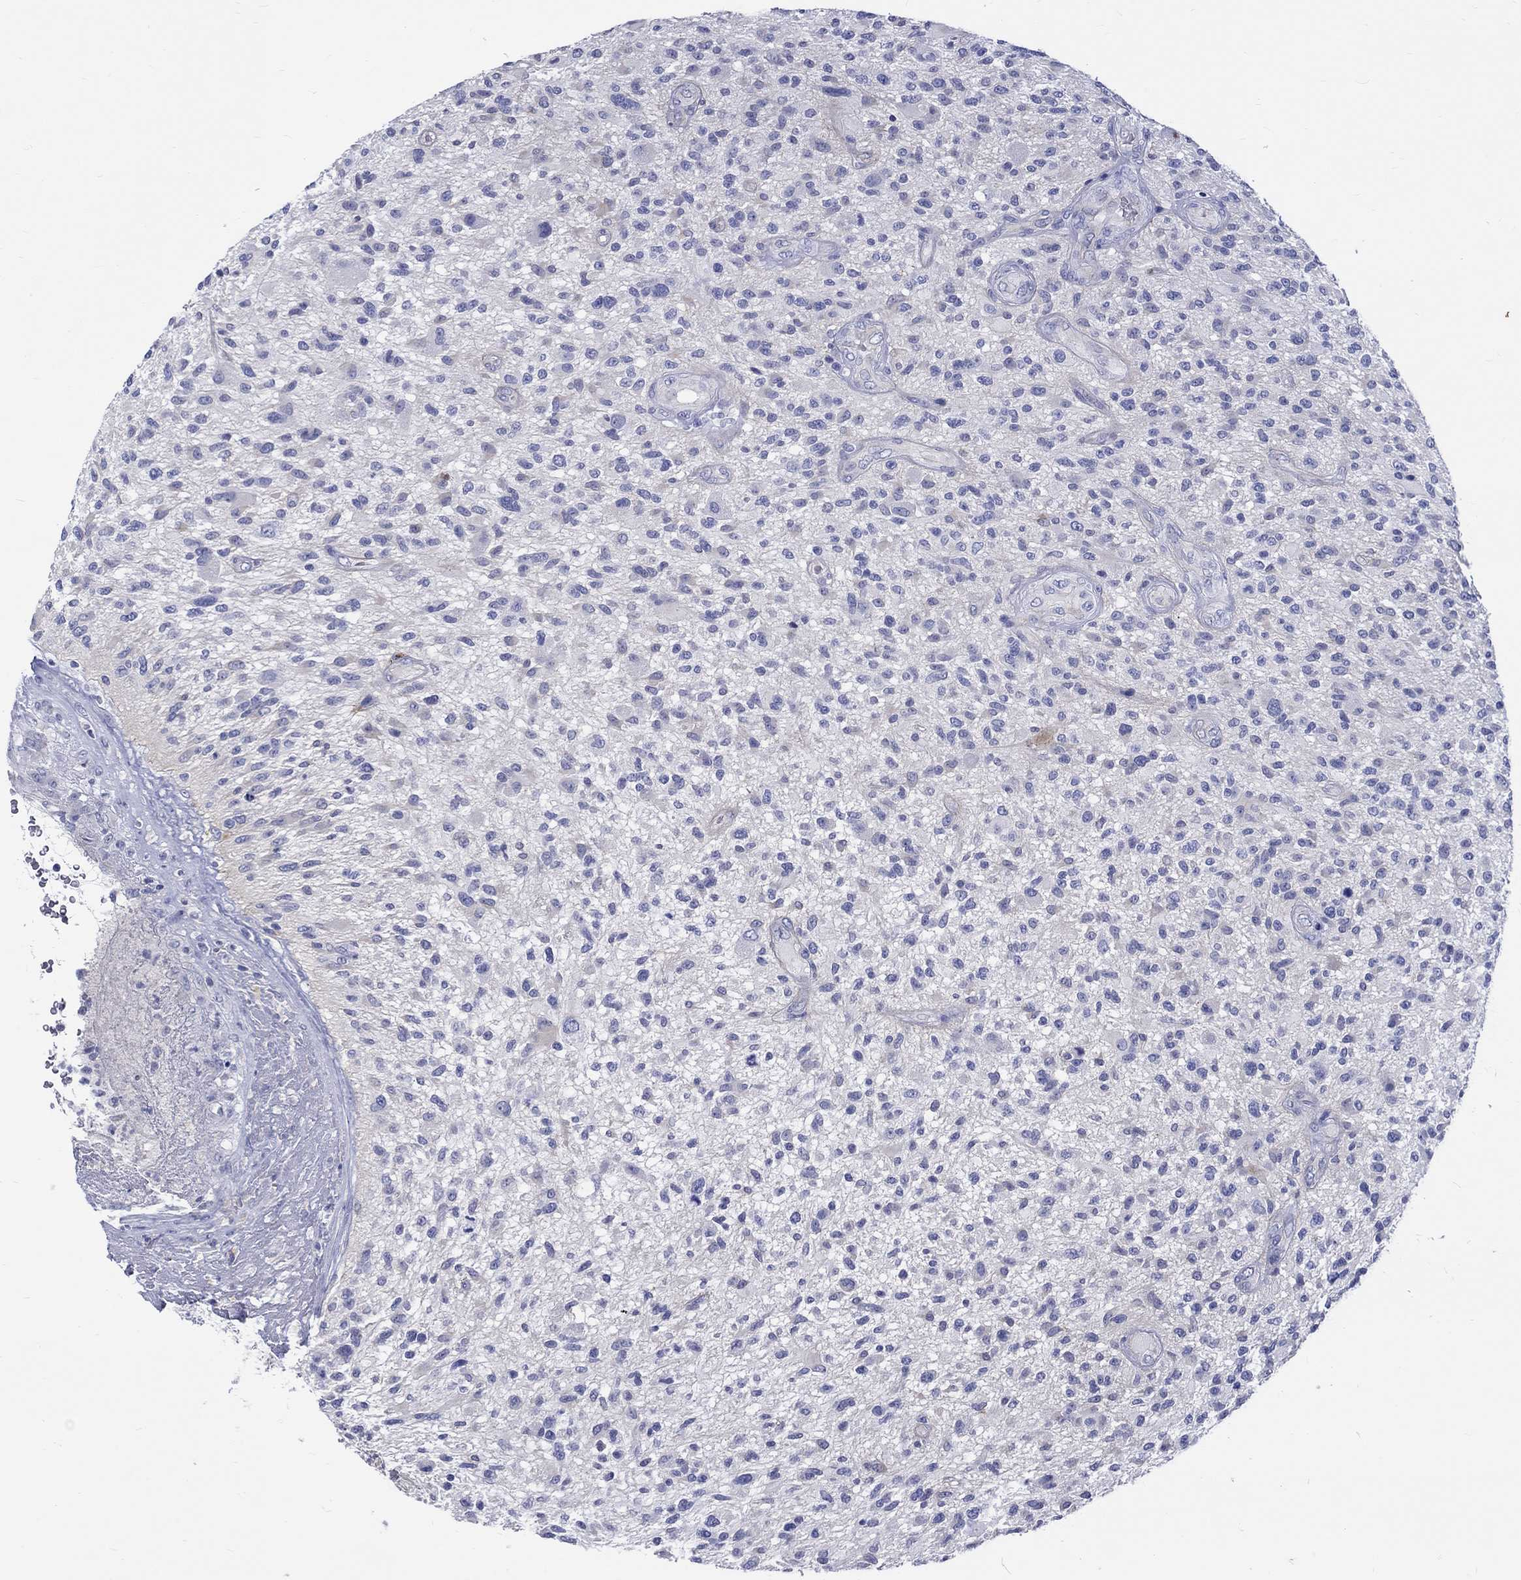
{"staining": {"intensity": "negative", "quantity": "none", "location": "none"}, "tissue": "glioma", "cell_type": "Tumor cells", "image_type": "cancer", "snomed": [{"axis": "morphology", "description": "Glioma, malignant, High grade"}, {"axis": "topography", "description": "Brain"}], "caption": "Immunohistochemical staining of malignant high-grade glioma shows no significant expression in tumor cells.", "gene": "SH2D7", "patient": {"sex": "male", "age": 47}}